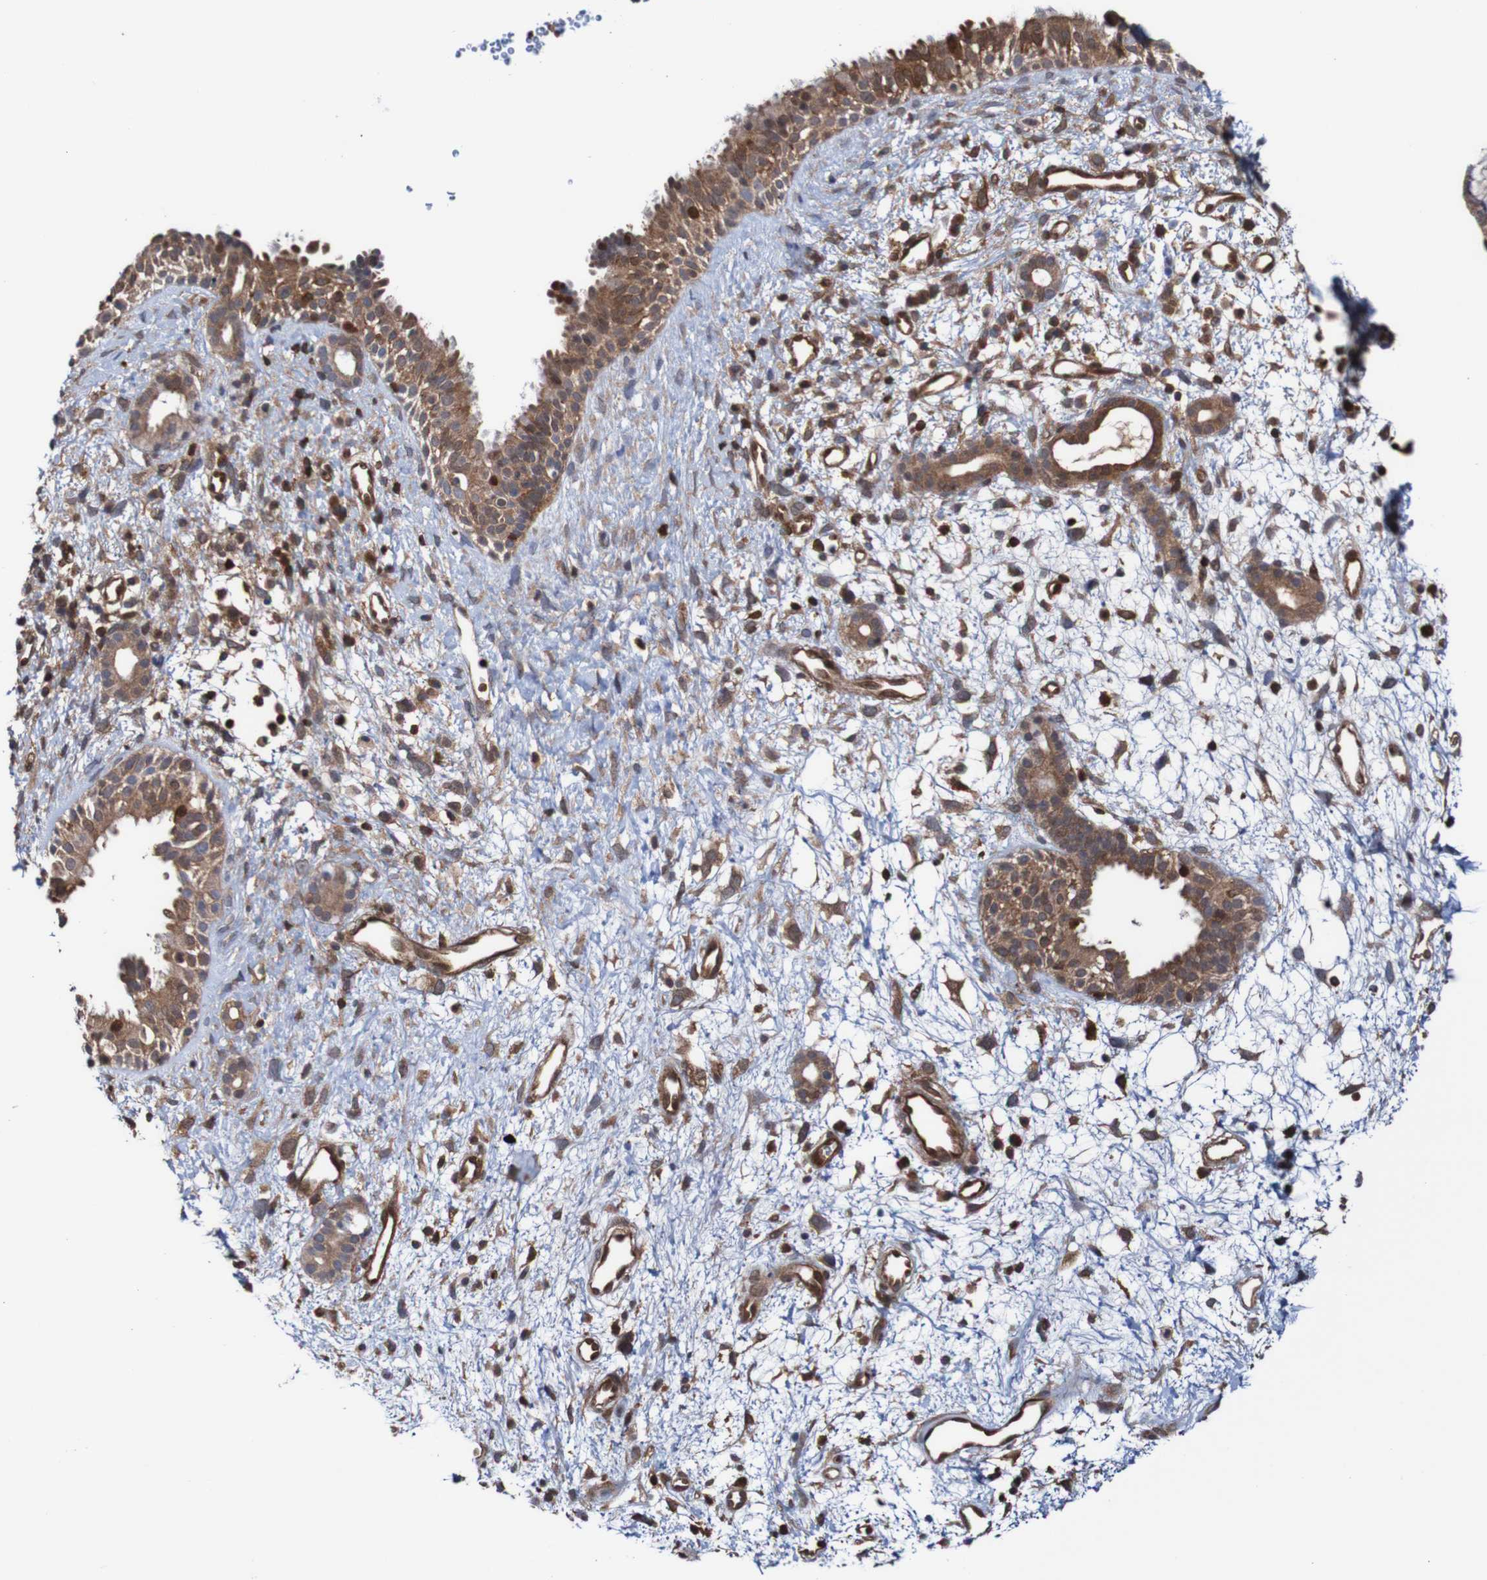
{"staining": {"intensity": "strong", "quantity": ">75%", "location": "cytoplasmic/membranous"}, "tissue": "nasopharynx", "cell_type": "Respiratory epithelial cells", "image_type": "normal", "snomed": [{"axis": "morphology", "description": "Normal tissue, NOS"}, {"axis": "topography", "description": "Nasopharynx"}], "caption": "Immunohistochemistry (IHC) photomicrograph of unremarkable human nasopharynx stained for a protein (brown), which reveals high levels of strong cytoplasmic/membranous expression in about >75% of respiratory epithelial cells.", "gene": "RIGI", "patient": {"sex": "male", "age": 22}}